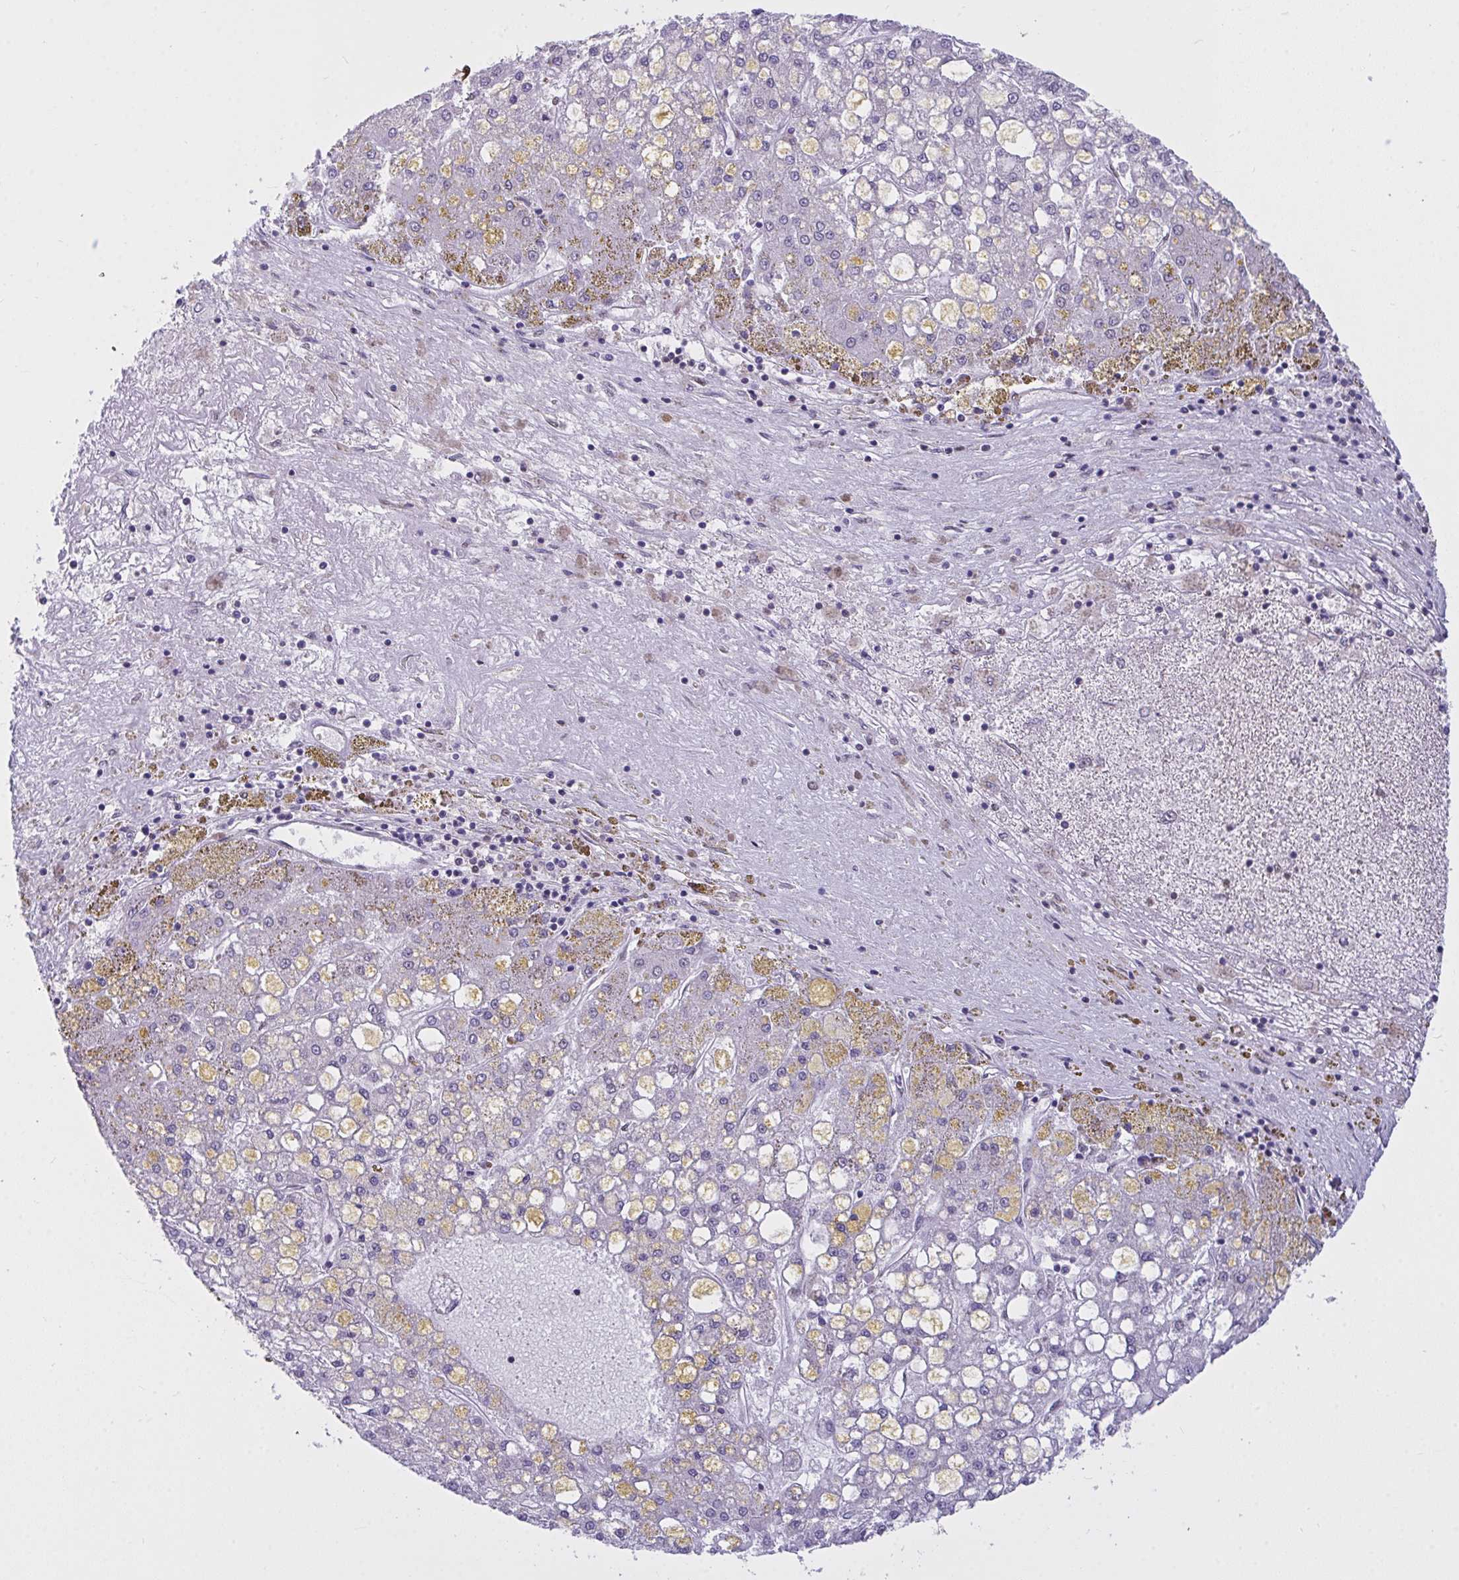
{"staining": {"intensity": "negative", "quantity": "none", "location": "none"}, "tissue": "liver cancer", "cell_type": "Tumor cells", "image_type": "cancer", "snomed": [{"axis": "morphology", "description": "Carcinoma, Hepatocellular, NOS"}, {"axis": "topography", "description": "Liver"}], "caption": "This is an immunohistochemistry (IHC) histopathology image of human liver hepatocellular carcinoma. There is no positivity in tumor cells.", "gene": "SEMA6B", "patient": {"sex": "male", "age": 67}}